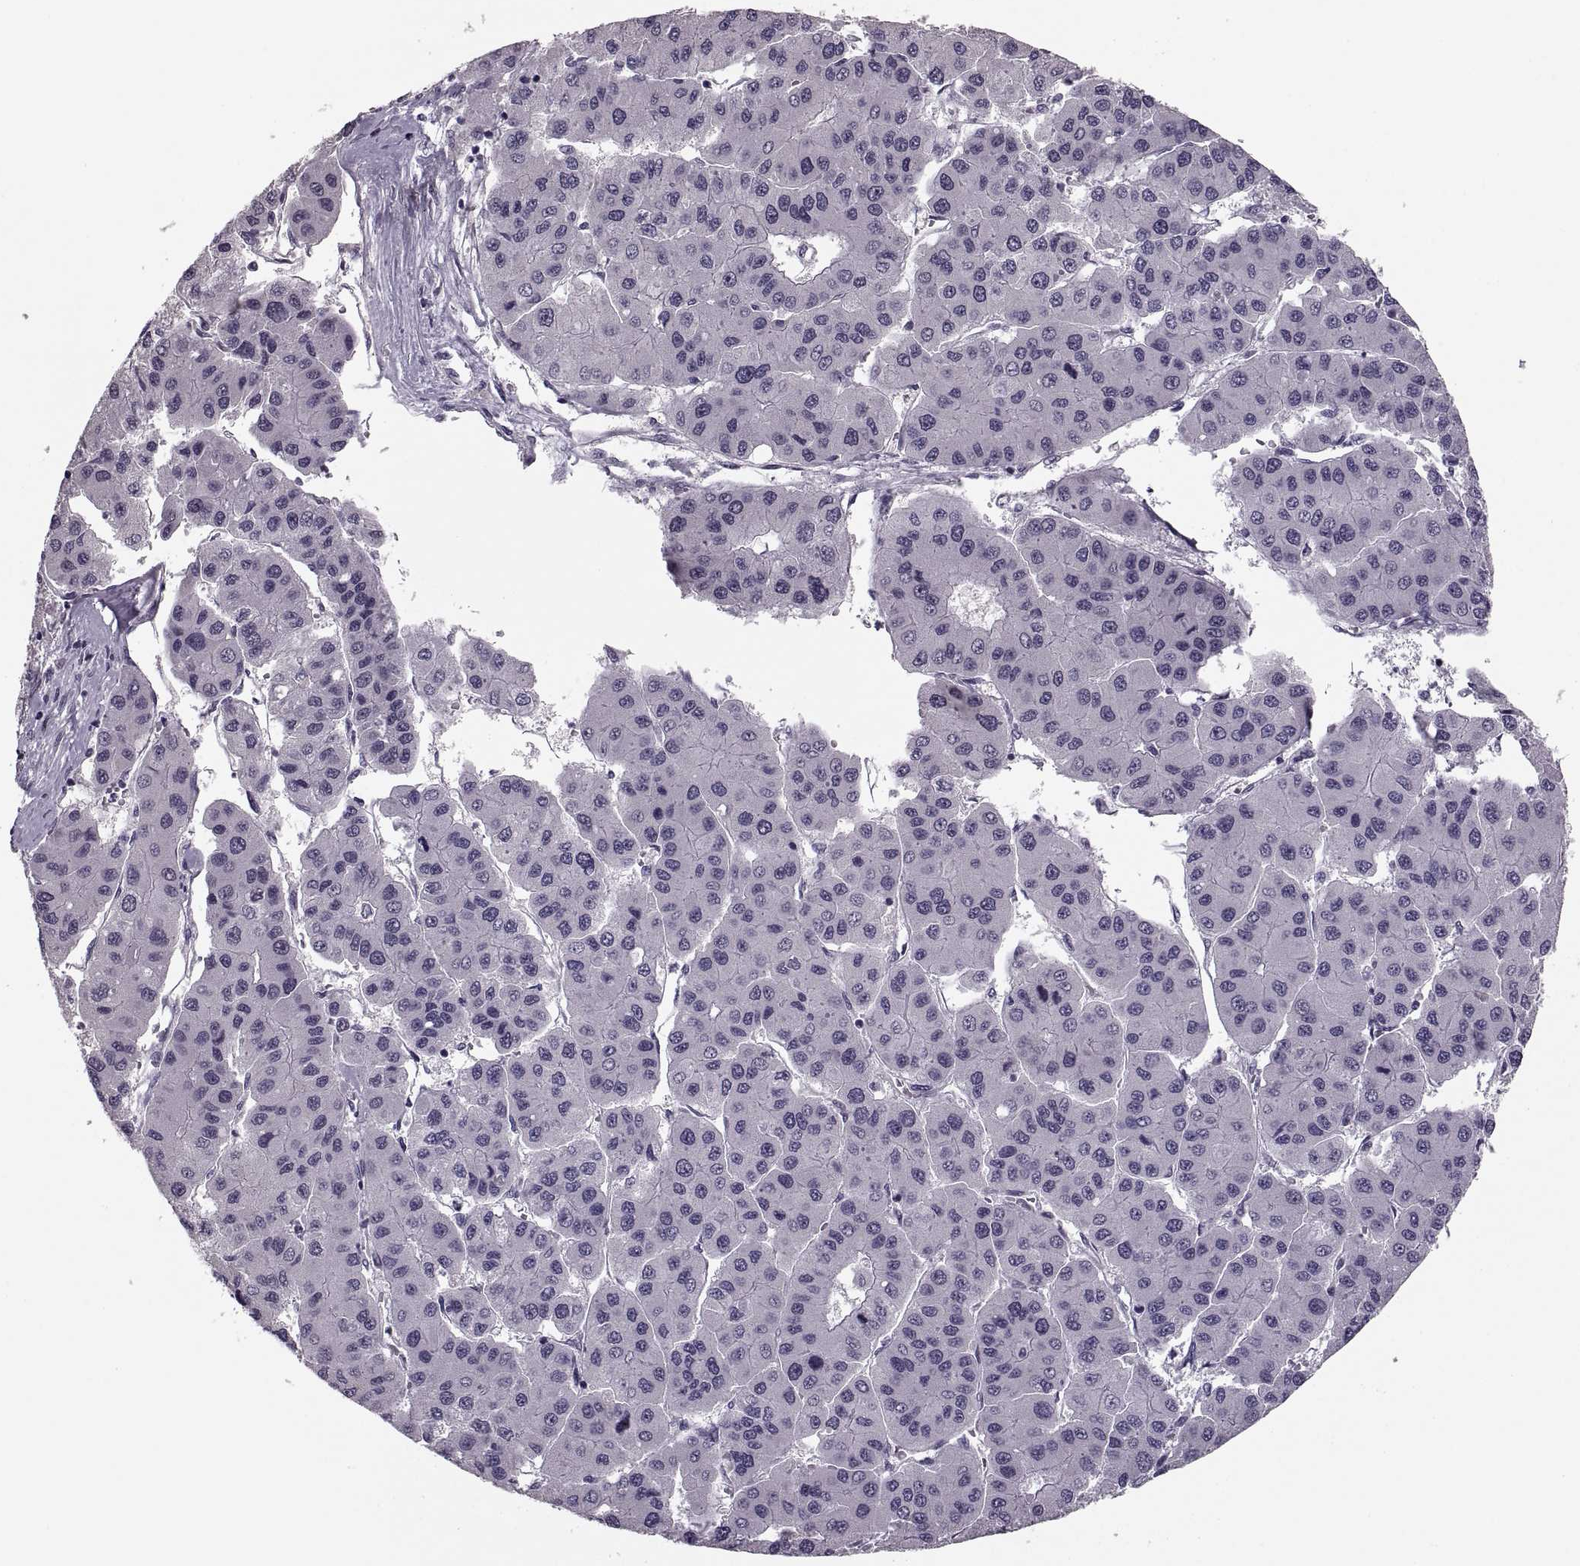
{"staining": {"intensity": "negative", "quantity": "none", "location": "none"}, "tissue": "liver cancer", "cell_type": "Tumor cells", "image_type": "cancer", "snomed": [{"axis": "morphology", "description": "Carcinoma, Hepatocellular, NOS"}, {"axis": "topography", "description": "Liver"}], "caption": "This is an IHC image of human hepatocellular carcinoma (liver). There is no staining in tumor cells.", "gene": "PAGE5", "patient": {"sex": "male", "age": 73}}